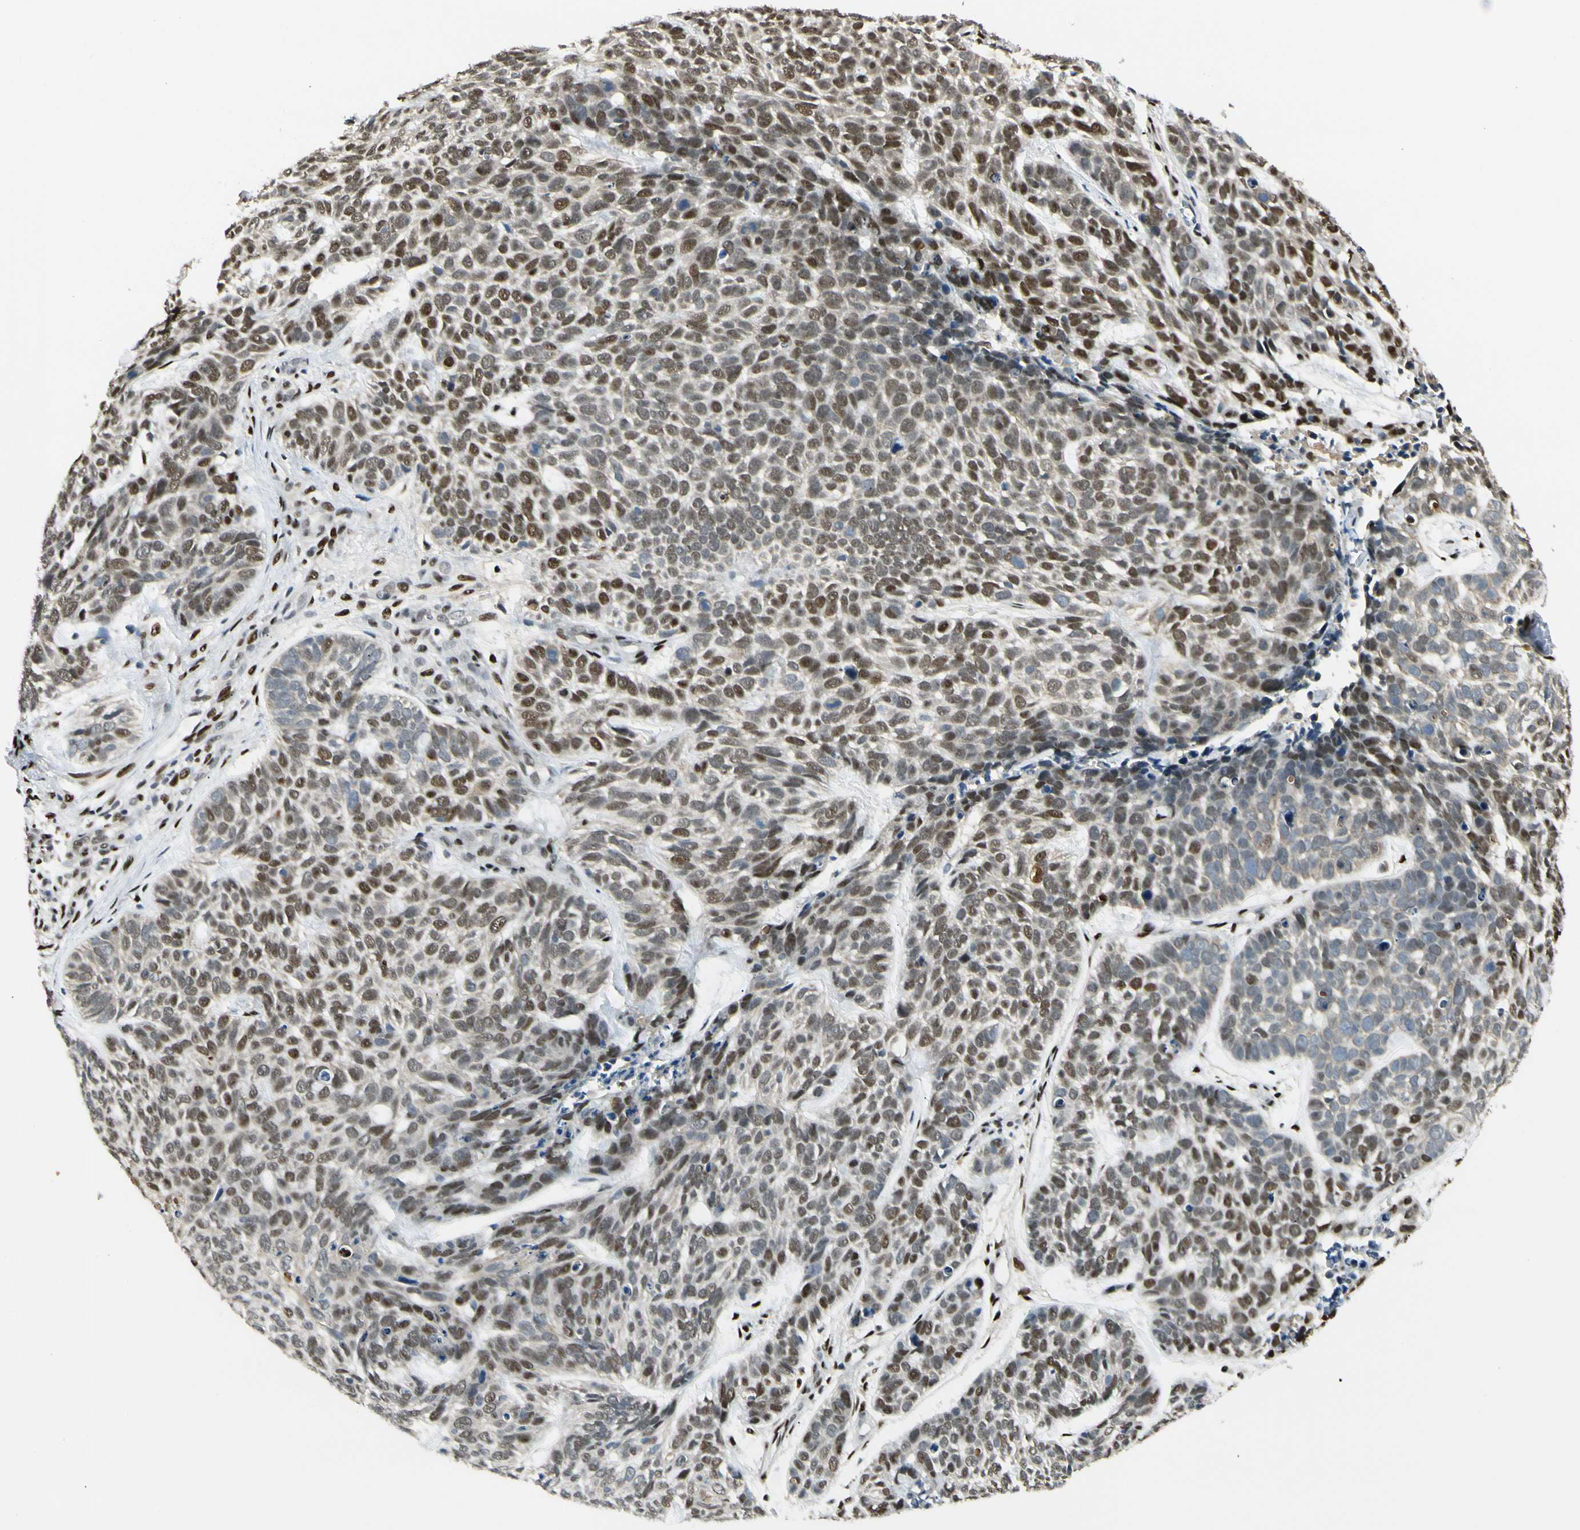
{"staining": {"intensity": "strong", "quantity": ">75%", "location": "cytoplasmic/membranous,nuclear"}, "tissue": "skin cancer", "cell_type": "Tumor cells", "image_type": "cancer", "snomed": [{"axis": "morphology", "description": "Basal cell carcinoma"}, {"axis": "topography", "description": "Skin"}], "caption": "Strong cytoplasmic/membranous and nuclear staining is appreciated in about >75% of tumor cells in basal cell carcinoma (skin).", "gene": "ATXN1", "patient": {"sex": "male", "age": 87}}